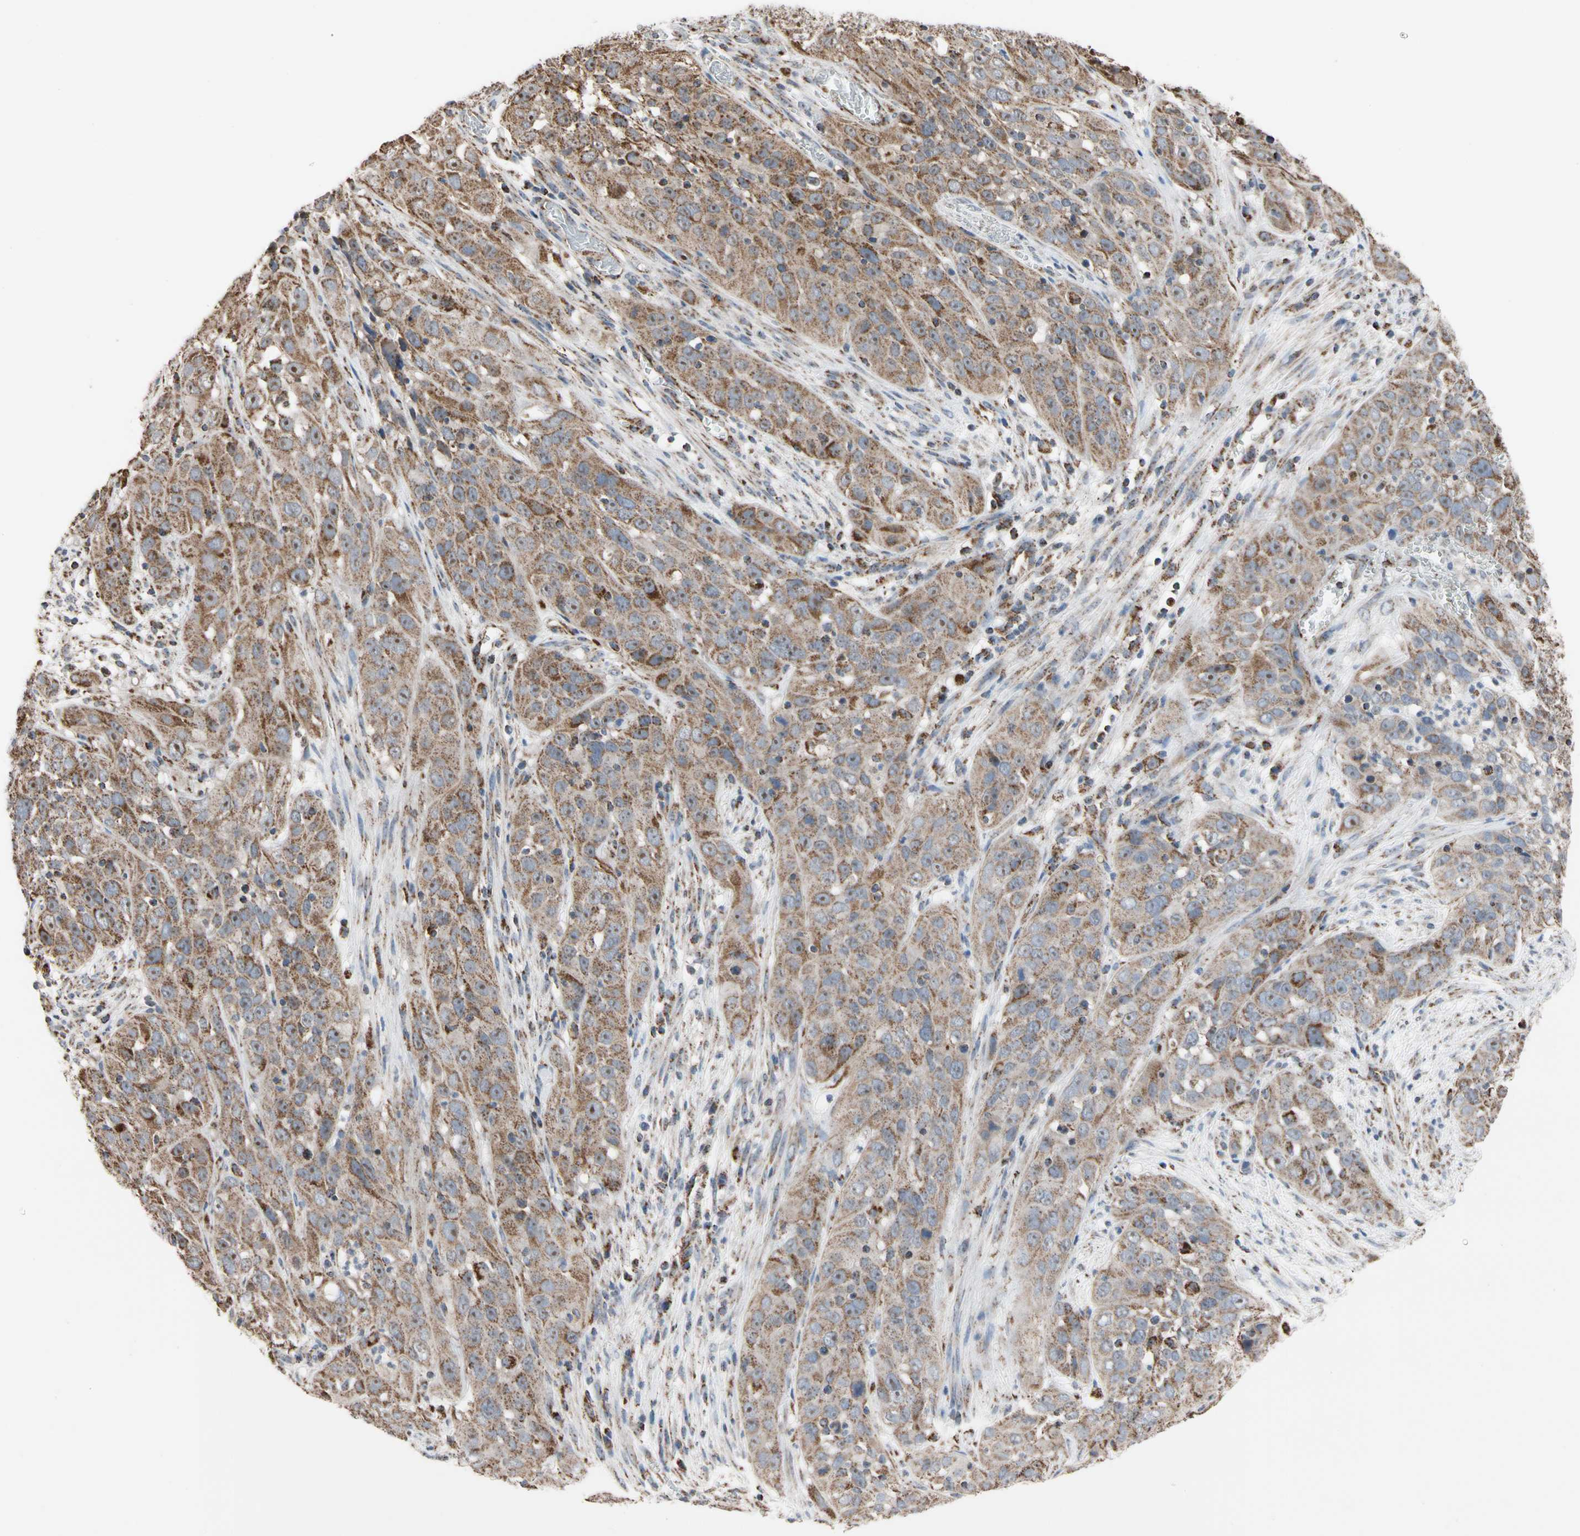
{"staining": {"intensity": "moderate", "quantity": ">75%", "location": "cytoplasmic/membranous"}, "tissue": "cervical cancer", "cell_type": "Tumor cells", "image_type": "cancer", "snomed": [{"axis": "morphology", "description": "Squamous cell carcinoma, NOS"}, {"axis": "topography", "description": "Cervix"}], "caption": "Protein staining exhibits moderate cytoplasmic/membranous expression in about >75% of tumor cells in cervical squamous cell carcinoma. The staining was performed using DAB (3,3'-diaminobenzidine) to visualize the protein expression in brown, while the nuclei were stained in blue with hematoxylin (Magnification: 20x).", "gene": "FAM110B", "patient": {"sex": "female", "age": 32}}